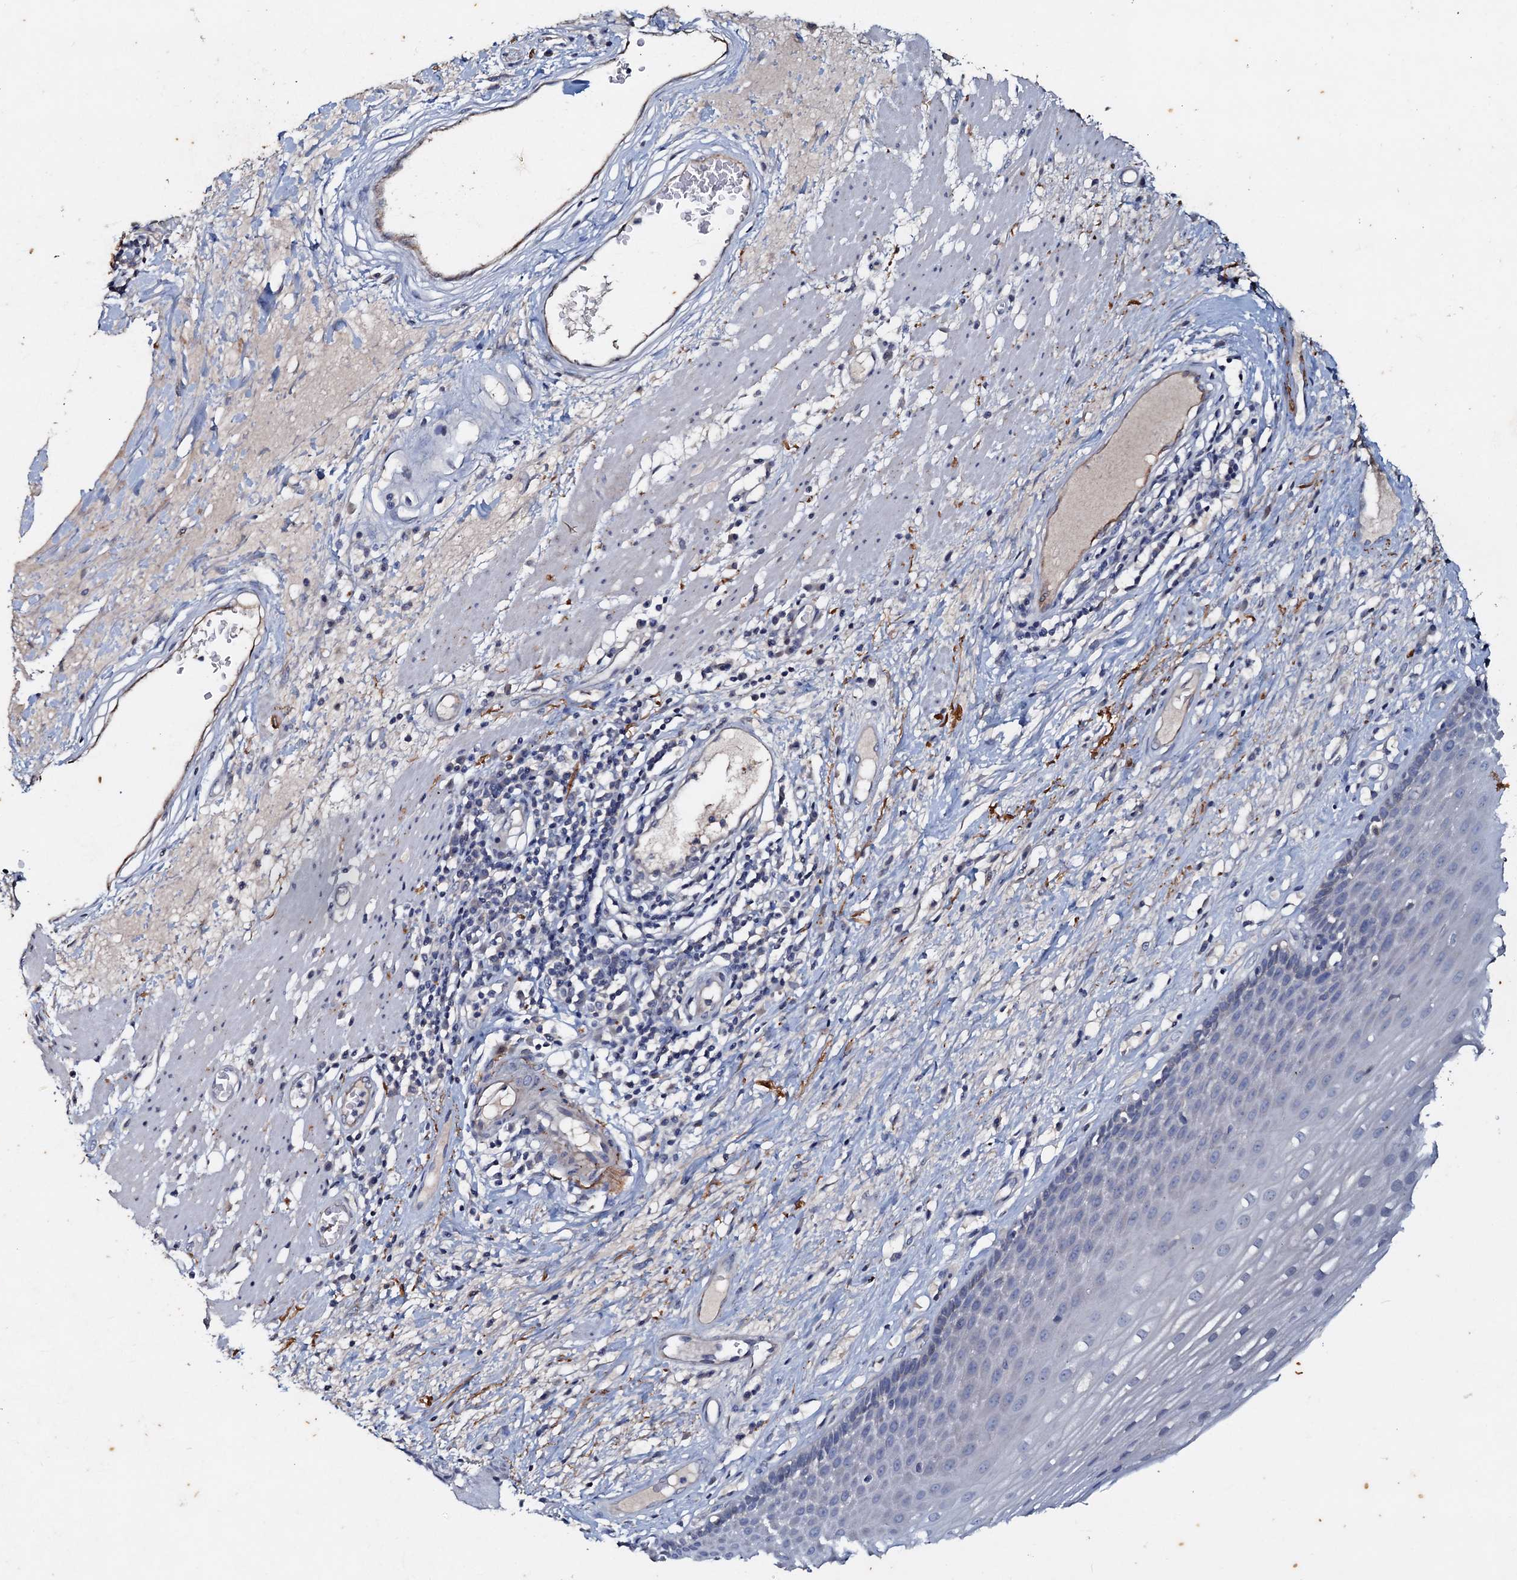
{"staining": {"intensity": "negative", "quantity": "none", "location": "none"}, "tissue": "esophagus", "cell_type": "Squamous epithelial cells", "image_type": "normal", "snomed": [{"axis": "morphology", "description": "Normal tissue, NOS"}, {"axis": "topography", "description": "Esophagus"}], "caption": "This is an IHC photomicrograph of normal human esophagus. There is no positivity in squamous epithelial cells.", "gene": "MANSC4", "patient": {"sex": "male", "age": 62}}